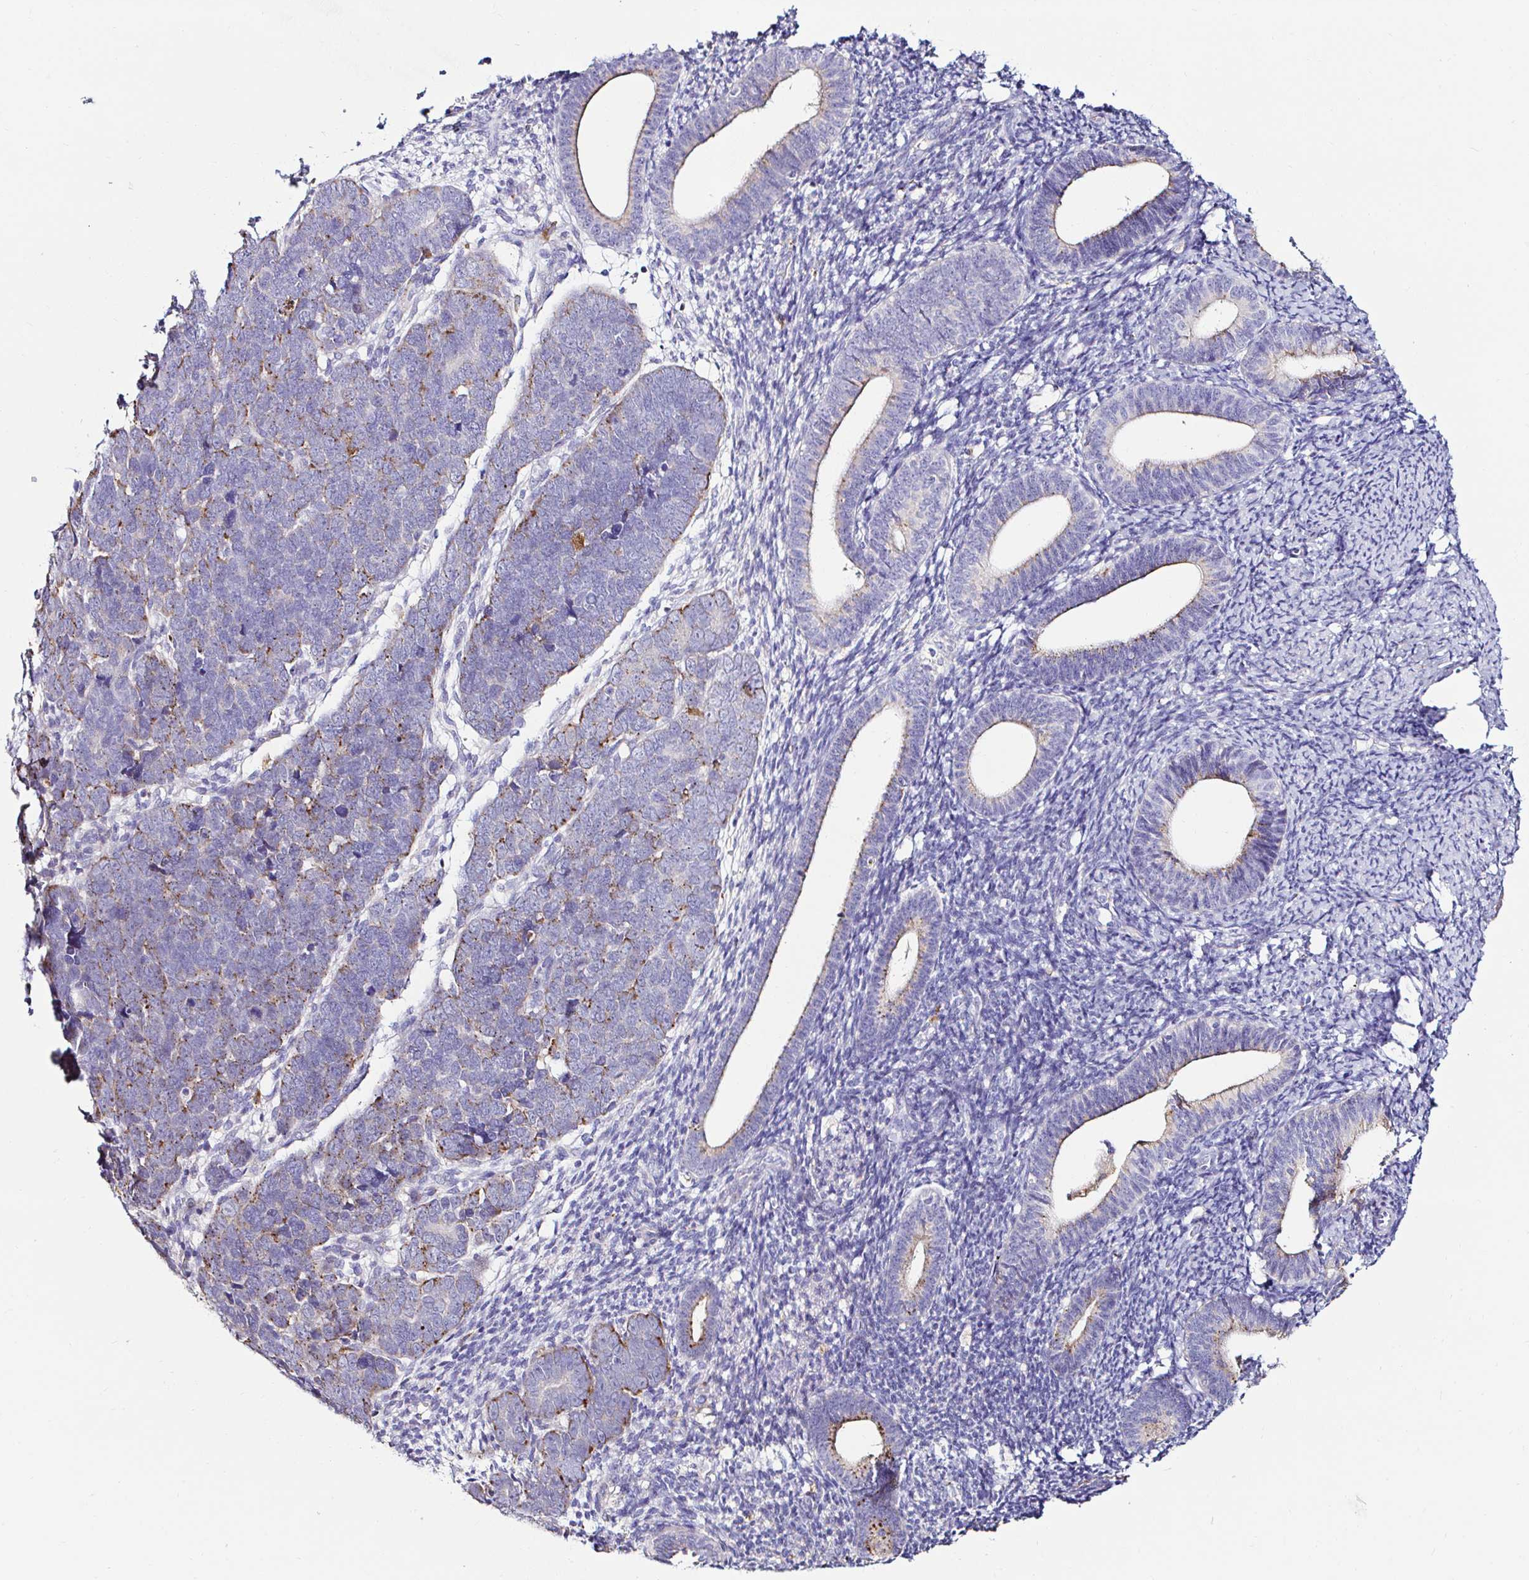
{"staining": {"intensity": "moderate", "quantity": "25%-75%", "location": "cytoplasmic/membranous"}, "tissue": "endometrial cancer", "cell_type": "Tumor cells", "image_type": "cancer", "snomed": [{"axis": "morphology", "description": "Adenocarcinoma, NOS"}, {"axis": "topography", "description": "Endometrium"}], "caption": "This image shows endometrial adenocarcinoma stained with immunohistochemistry to label a protein in brown. The cytoplasmic/membranous of tumor cells show moderate positivity for the protein. Nuclei are counter-stained blue.", "gene": "GALNS", "patient": {"sex": "female", "age": 82}}